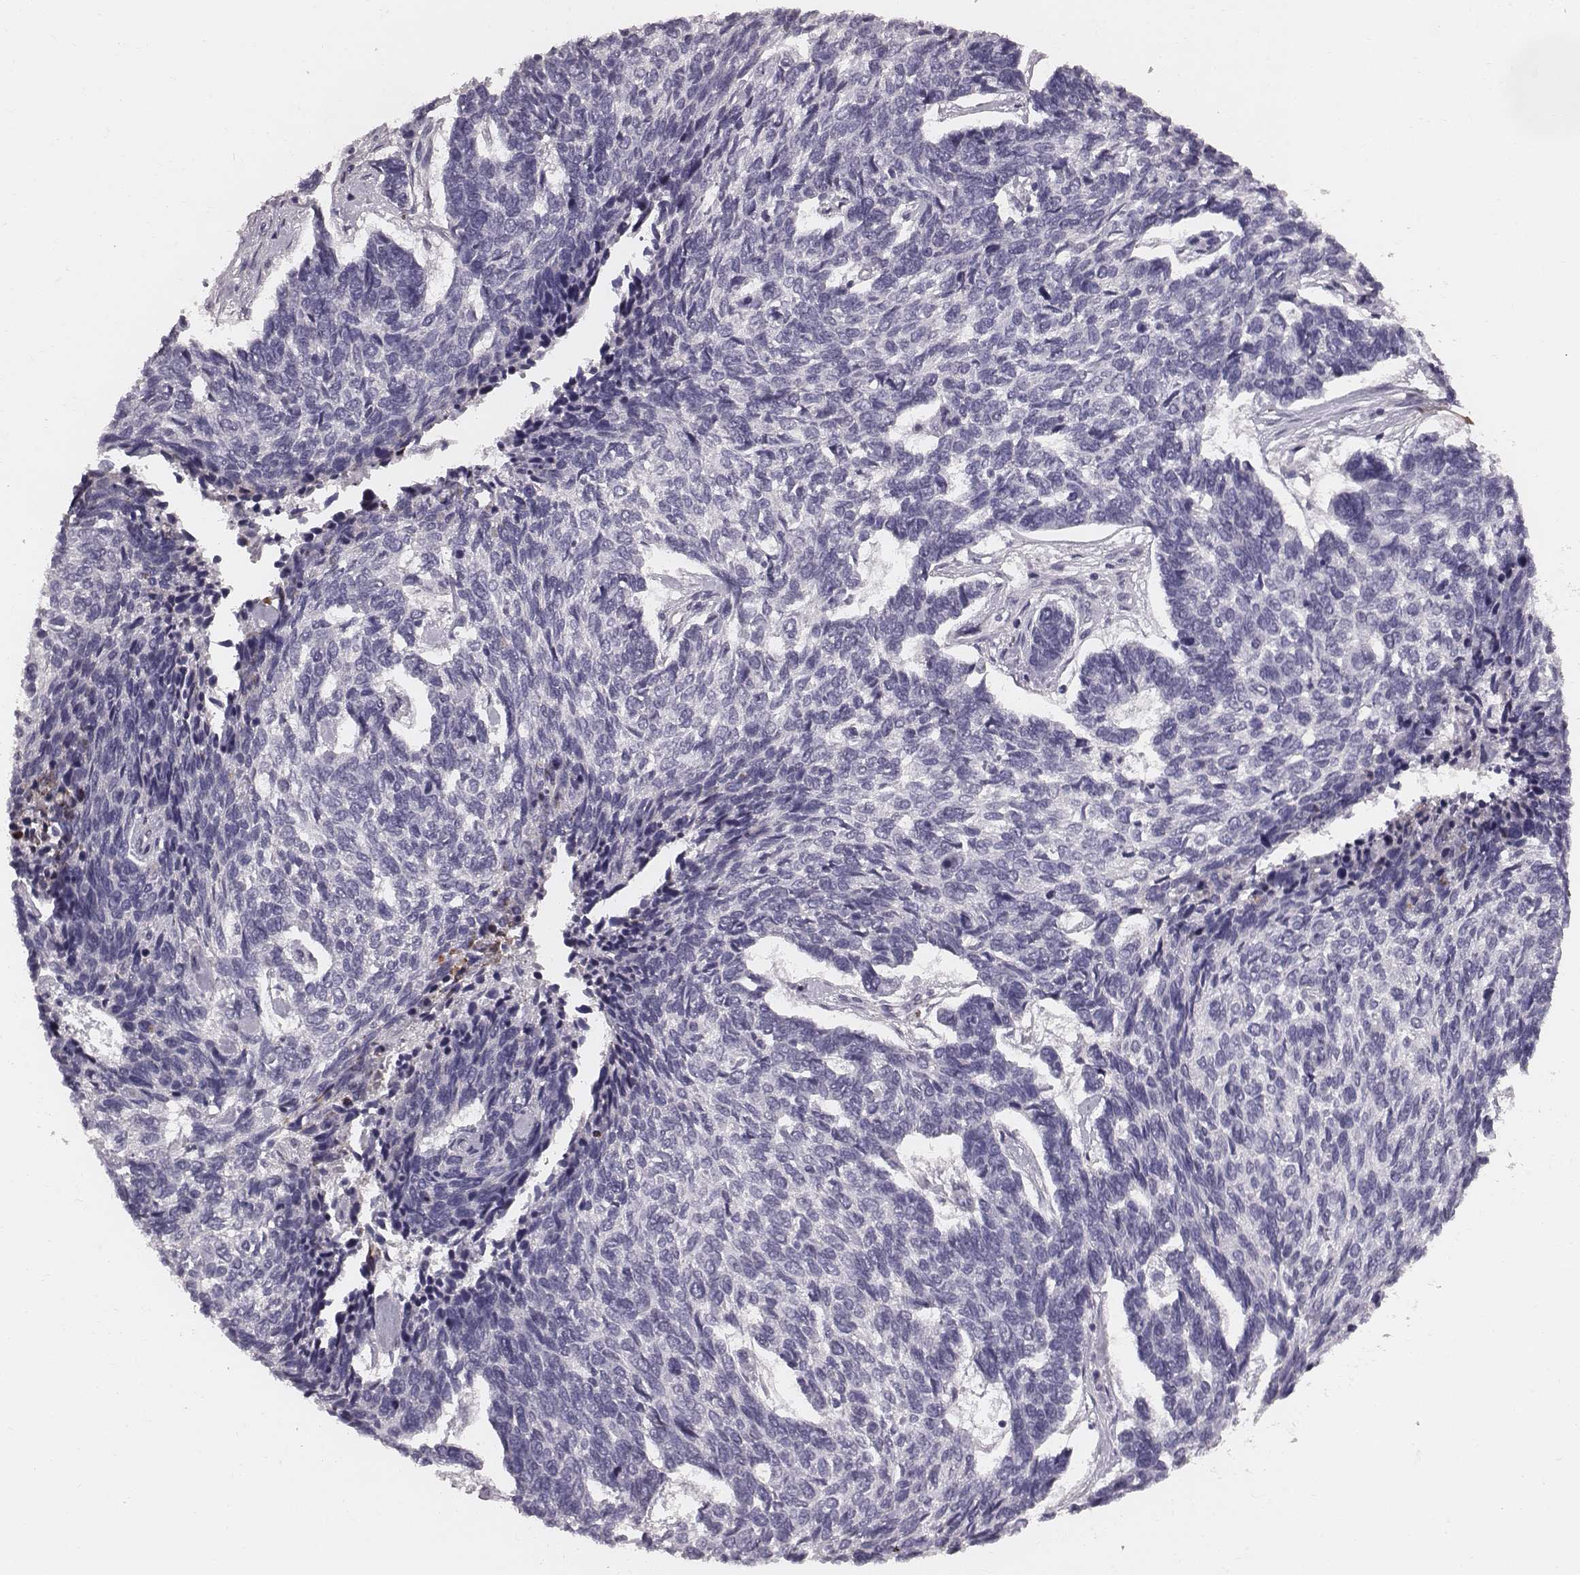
{"staining": {"intensity": "negative", "quantity": "none", "location": "none"}, "tissue": "skin cancer", "cell_type": "Tumor cells", "image_type": "cancer", "snomed": [{"axis": "morphology", "description": "Basal cell carcinoma"}, {"axis": "topography", "description": "Skin"}], "caption": "The image exhibits no staining of tumor cells in skin cancer.", "gene": "CFTR", "patient": {"sex": "female", "age": 65}}